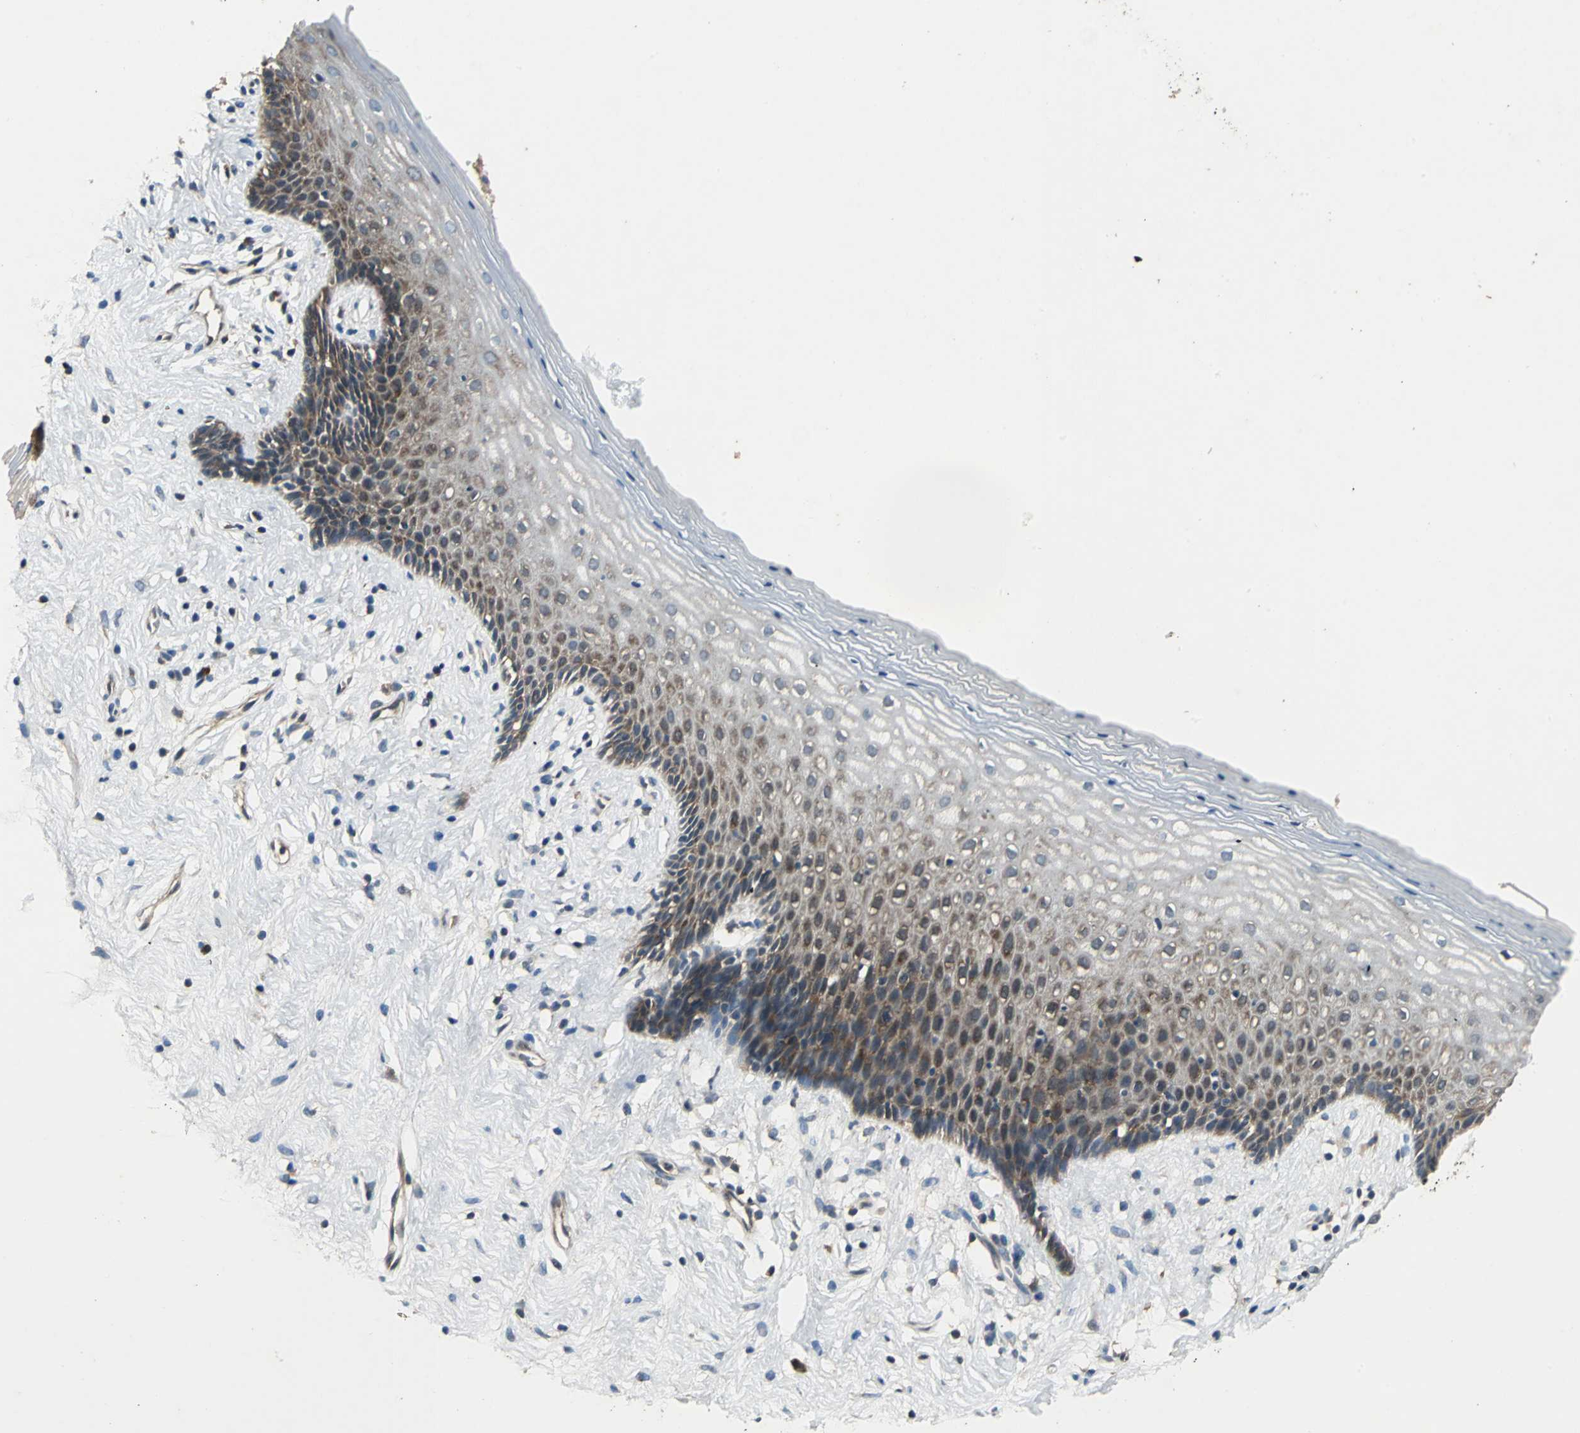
{"staining": {"intensity": "moderate", "quantity": "25%-75%", "location": "cytoplasmic/membranous"}, "tissue": "vagina", "cell_type": "Squamous epithelial cells", "image_type": "normal", "snomed": [{"axis": "morphology", "description": "Normal tissue, NOS"}, {"axis": "topography", "description": "Vagina"}], "caption": "Vagina stained with DAB immunohistochemistry reveals medium levels of moderate cytoplasmic/membranous staining in approximately 25%-75% of squamous epithelial cells. (Brightfield microscopy of DAB IHC at high magnification).", "gene": "EIF2B2", "patient": {"sex": "female", "age": 44}}